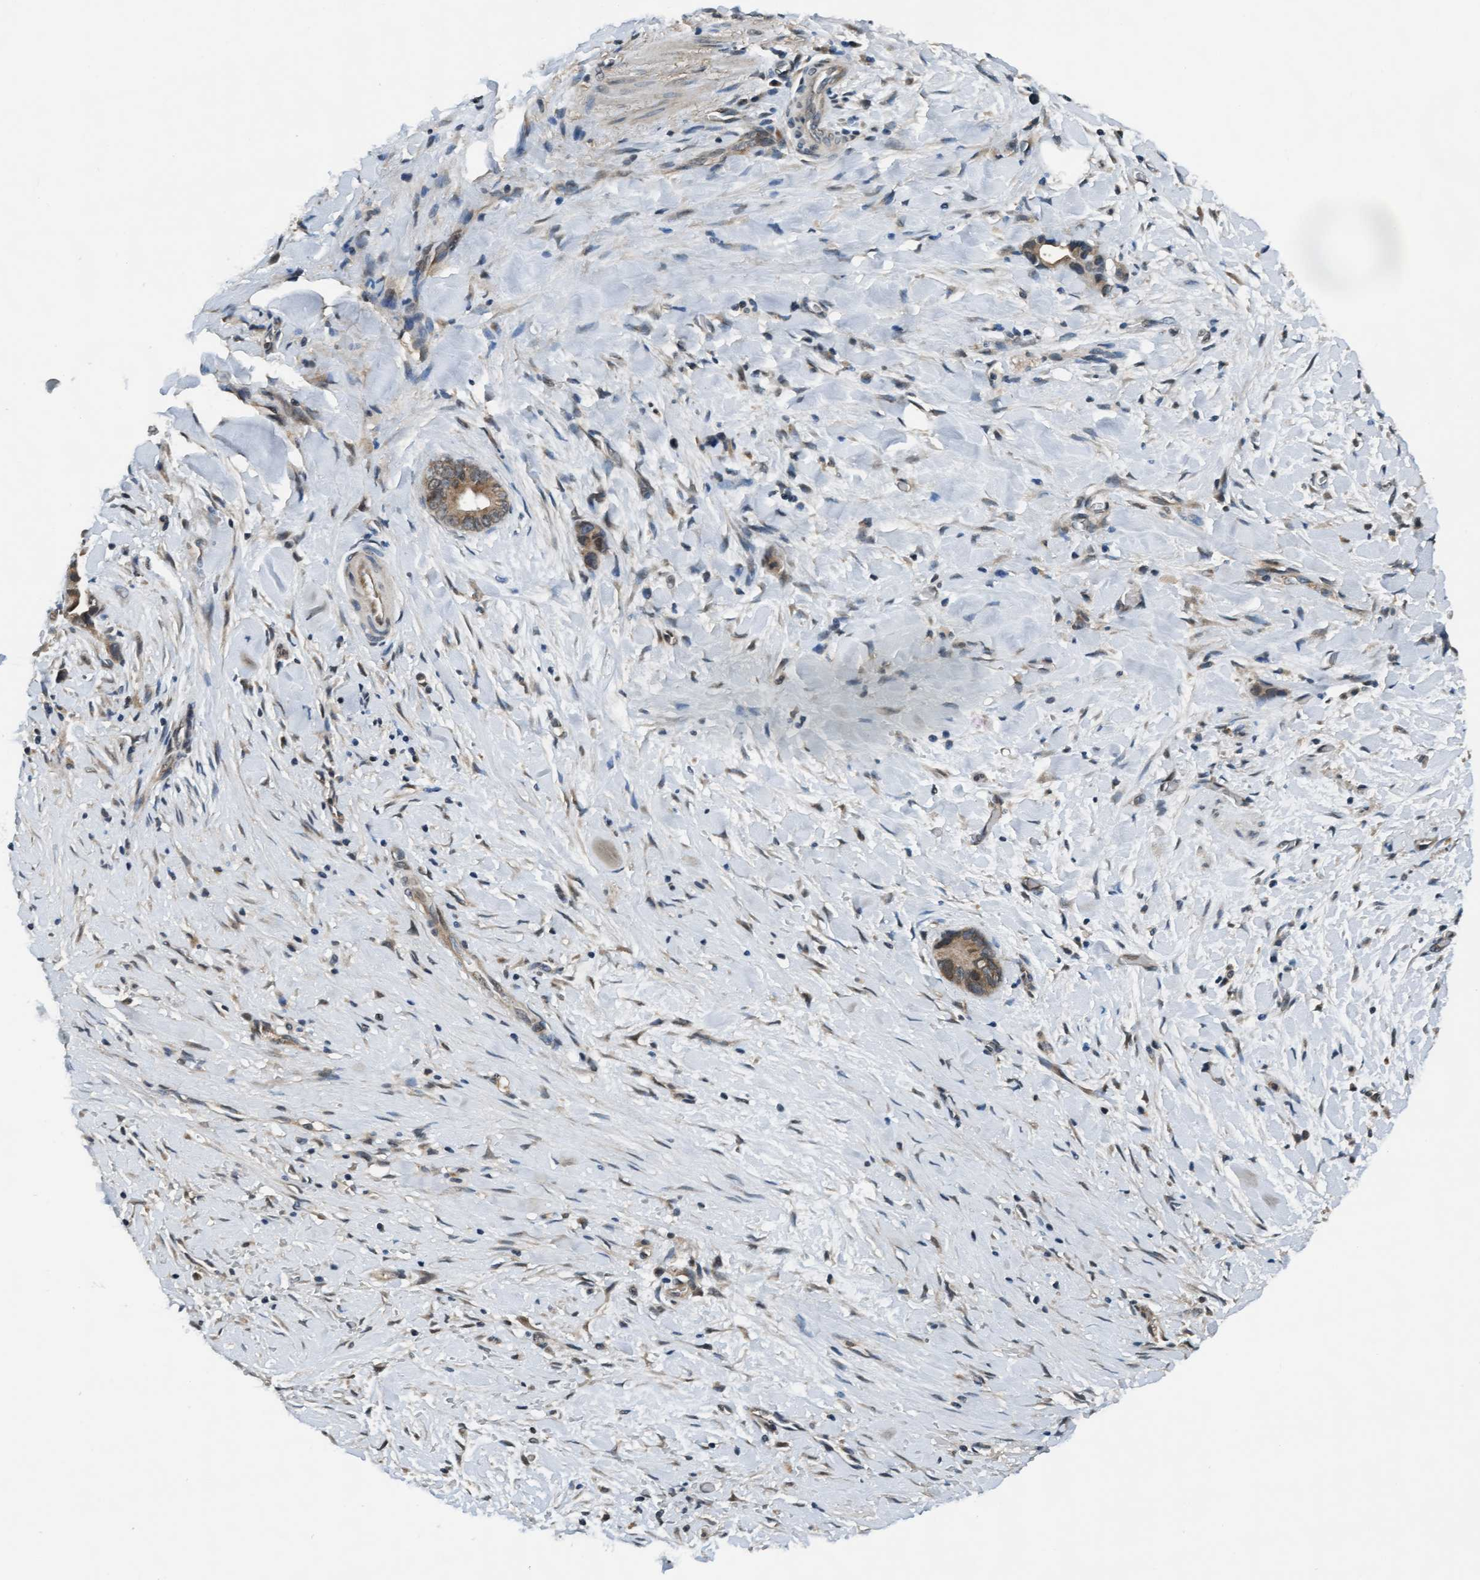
{"staining": {"intensity": "moderate", "quantity": ">75%", "location": "cytoplasmic/membranous"}, "tissue": "liver cancer", "cell_type": "Tumor cells", "image_type": "cancer", "snomed": [{"axis": "morphology", "description": "Cholangiocarcinoma"}, {"axis": "topography", "description": "Liver"}], "caption": "Liver cholangiocarcinoma was stained to show a protein in brown. There is medium levels of moderate cytoplasmic/membranous positivity in about >75% of tumor cells. (IHC, brightfield microscopy, high magnification).", "gene": "WASF1", "patient": {"sex": "female", "age": 55}}